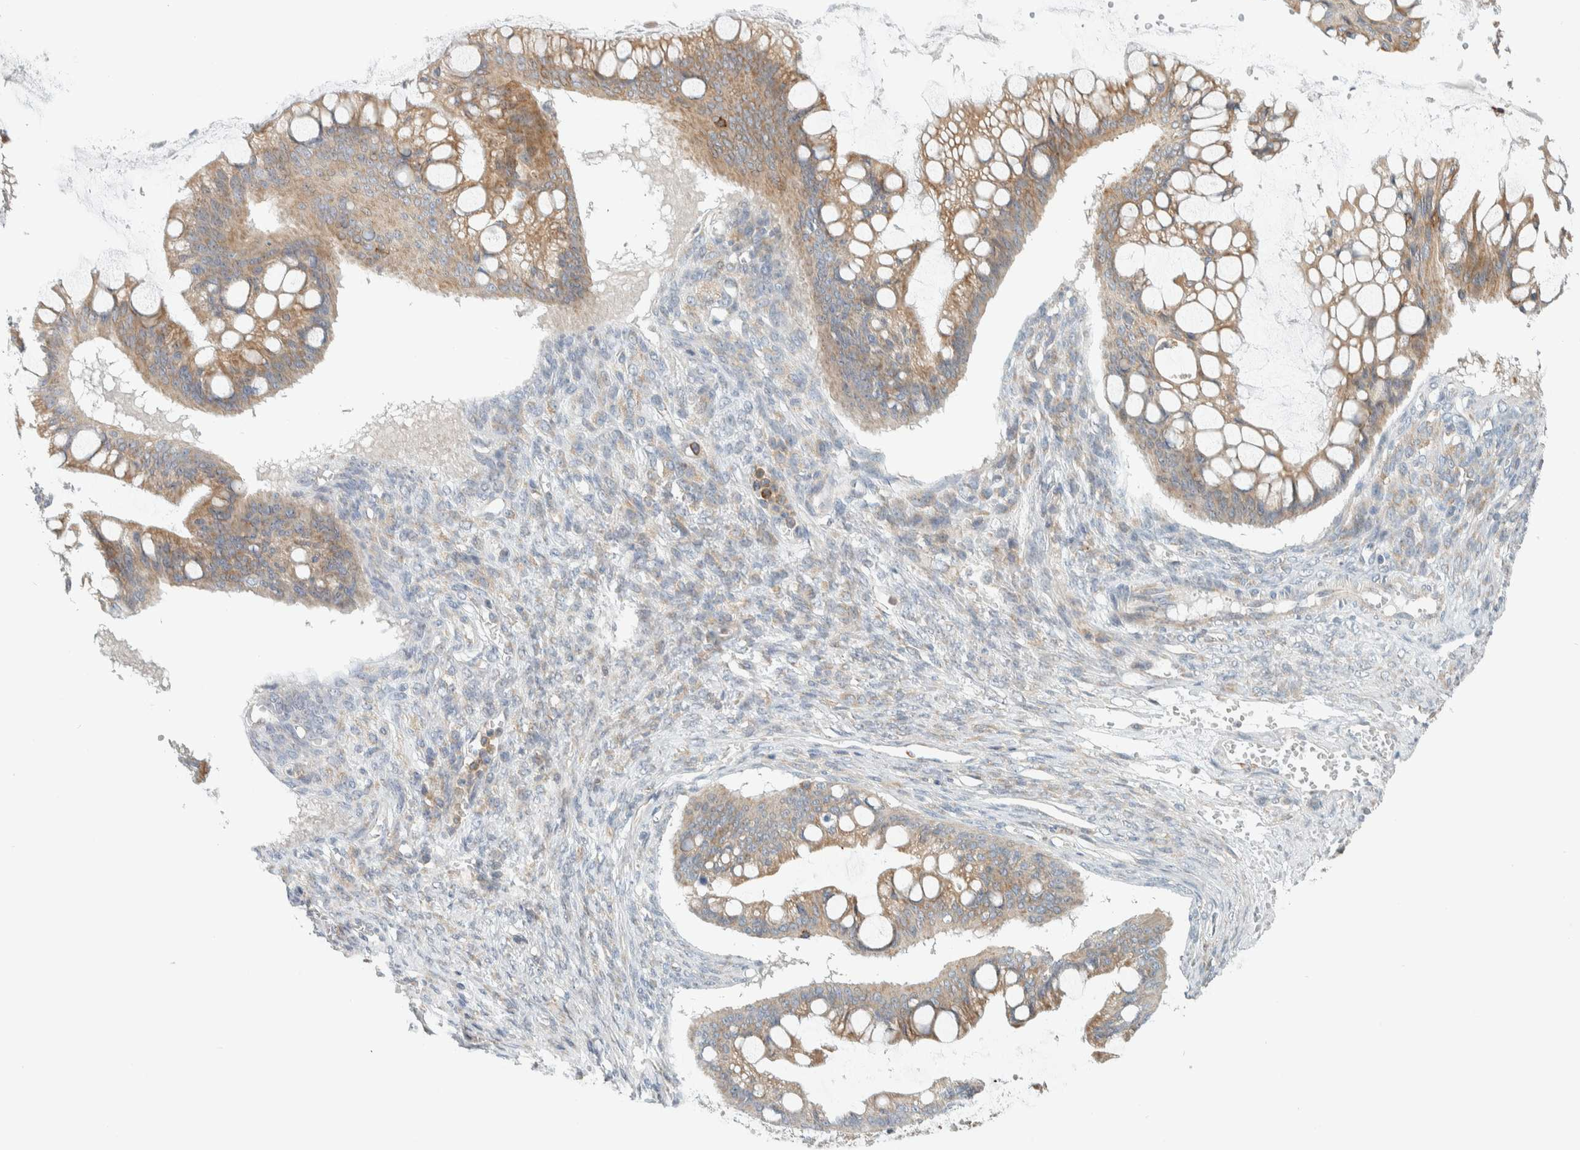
{"staining": {"intensity": "moderate", "quantity": ">75%", "location": "cytoplasmic/membranous"}, "tissue": "ovarian cancer", "cell_type": "Tumor cells", "image_type": "cancer", "snomed": [{"axis": "morphology", "description": "Cystadenocarcinoma, mucinous, NOS"}, {"axis": "topography", "description": "Ovary"}], "caption": "Mucinous cystadenocarcinoma (ovarian) stained with DAB immunohistochemistry shows medium levels of moderate cytoplasmic/membranous positivity in about >75% of tumor cells.", "gene": "CCDC57", "patient": {"sex": "female", "age": 73}}